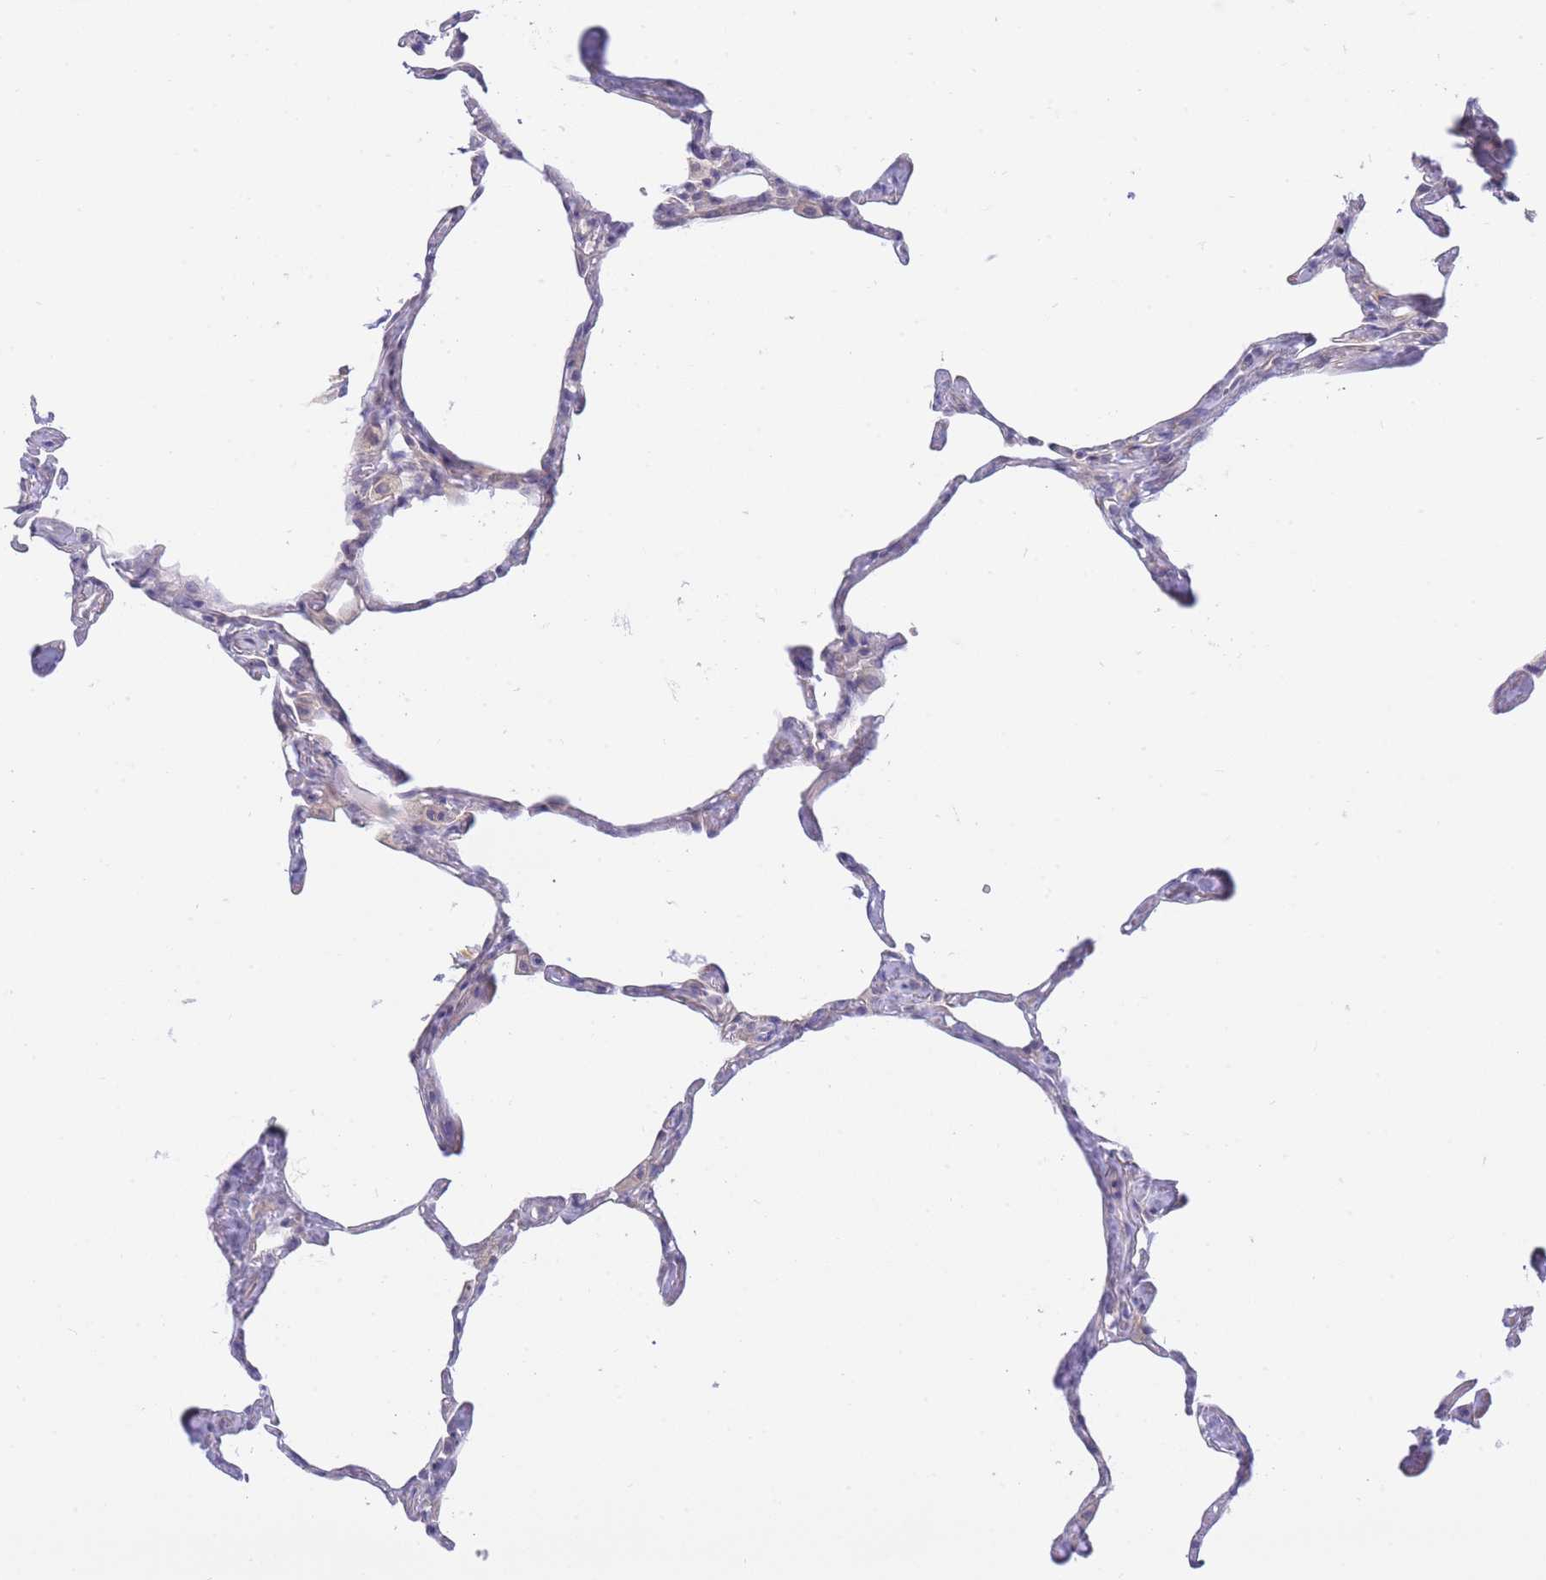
{"staining": {"intensity": "negative", "quantity": "none", "location": "none"}, "tissue": "lung", "cell_type": "Alveolar cells", "image_type": "normal", "snomed": [{"axis": "morphology", "description": "Normal tissue, NOS"}, {"axis": "topography", "description": "Lung"}], "caption": "IHC histopathology image of unremarkable lung: lung stained with DAB demonstrates no significant protein positivity in alveolar cells. (DAB (3,3'-diaminobenzidine) IHC with hematoxylin counter stain).", "gene": "SUGT1", "patient": {"sex": "male", "age": 65}}